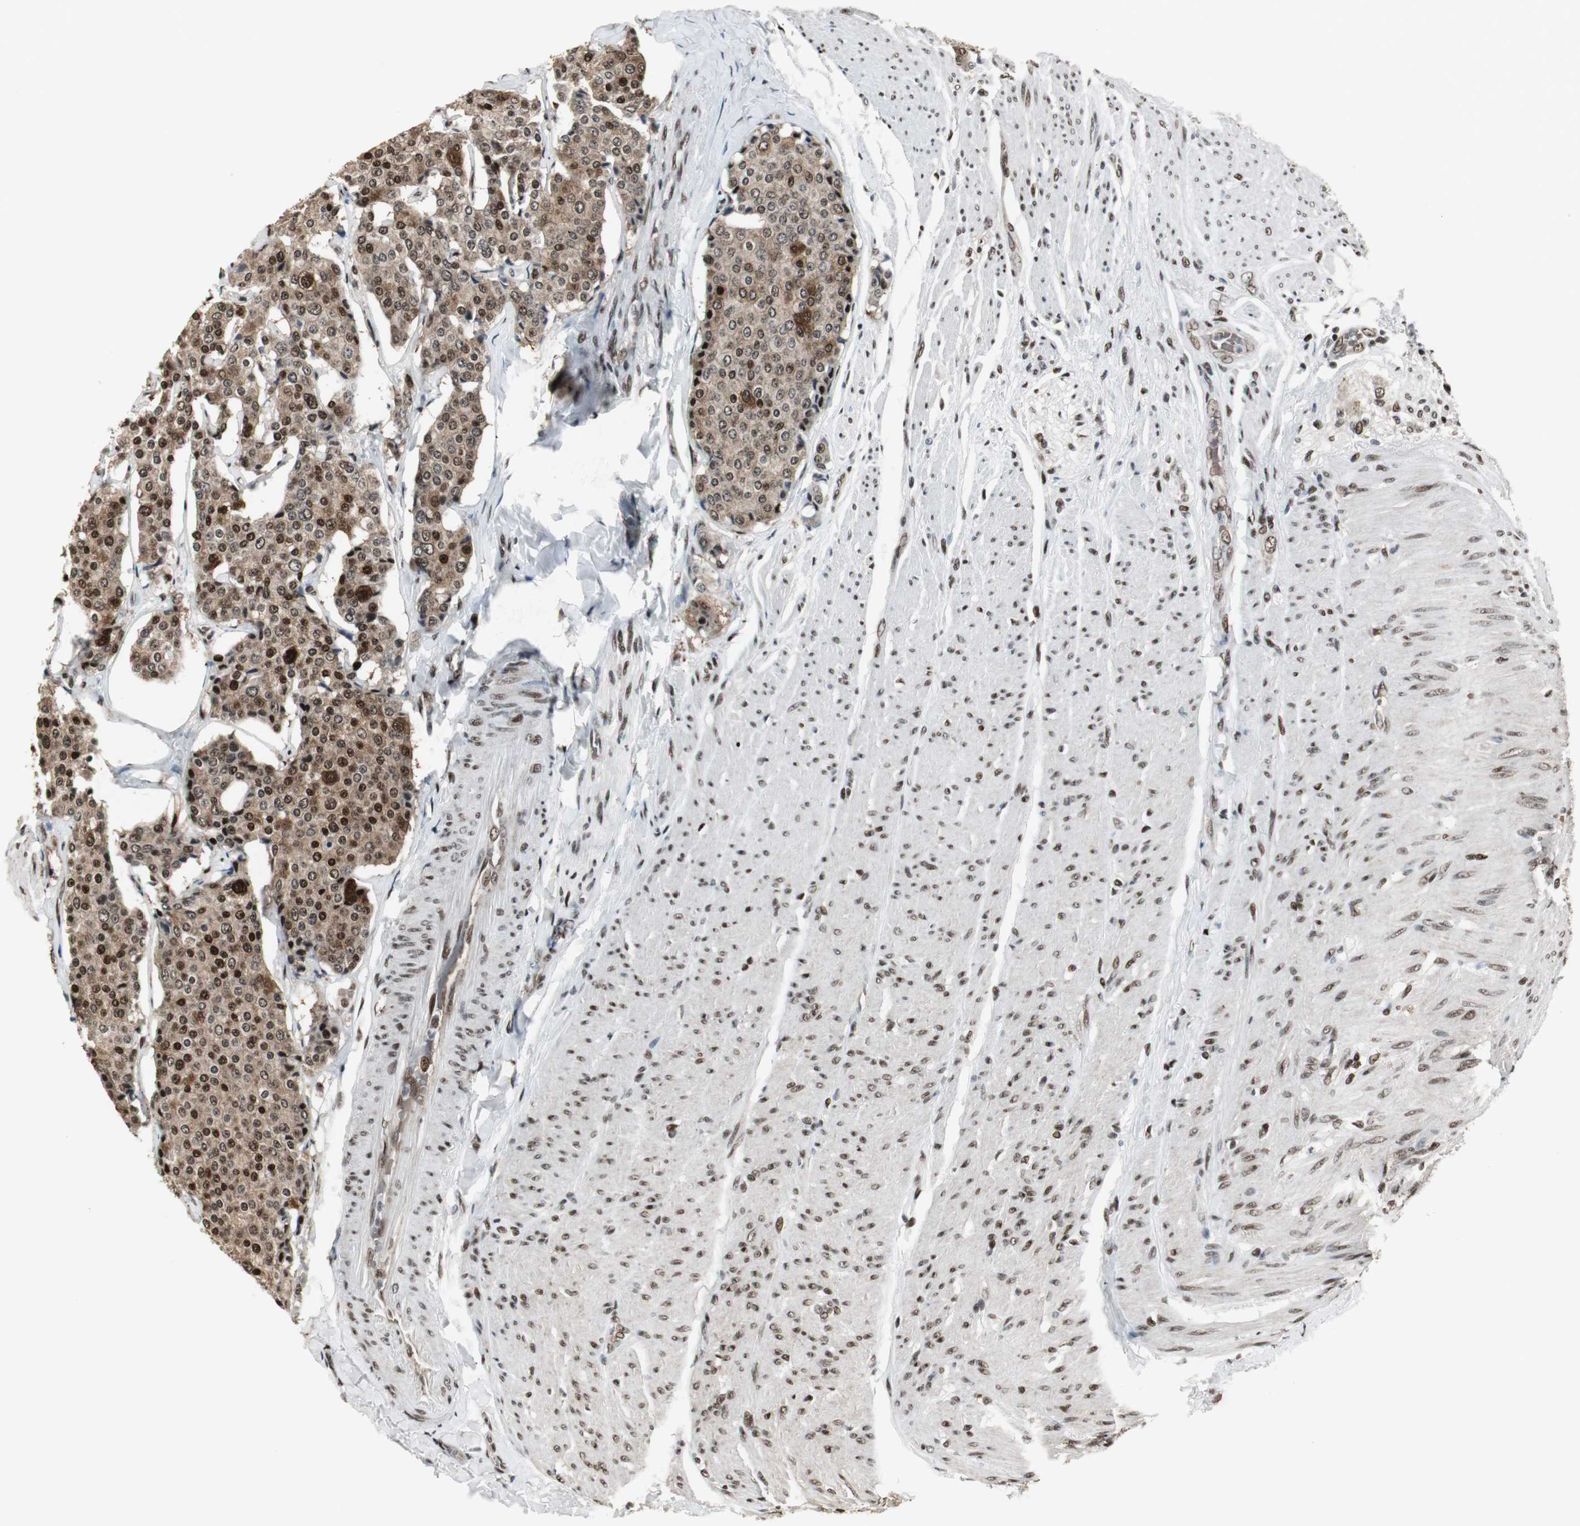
{"staining": {"intensity": "strong", "quantity": ">75%", "location": "cytoplasmic/membranous,nuclear"}, "tissue": "carcinoid", "cell_type": "Tumor cells", "image_type": "cancer", "snomed": [{"axis": "morphology", "description": "Carcinoid, malignant, NOS"}, {"axis": "topography", "description": "Colon"}], "caption": "DAB (3,3'-diaminobenzidine) immunohistochemical staining of human carcinoid demonstrates strong cytoplasmic/membranous and nuclear protein positivity in approximately >75% of tumor cells.", "gene": "TAF5", "patient": {"sex": "female", "age": 61}}